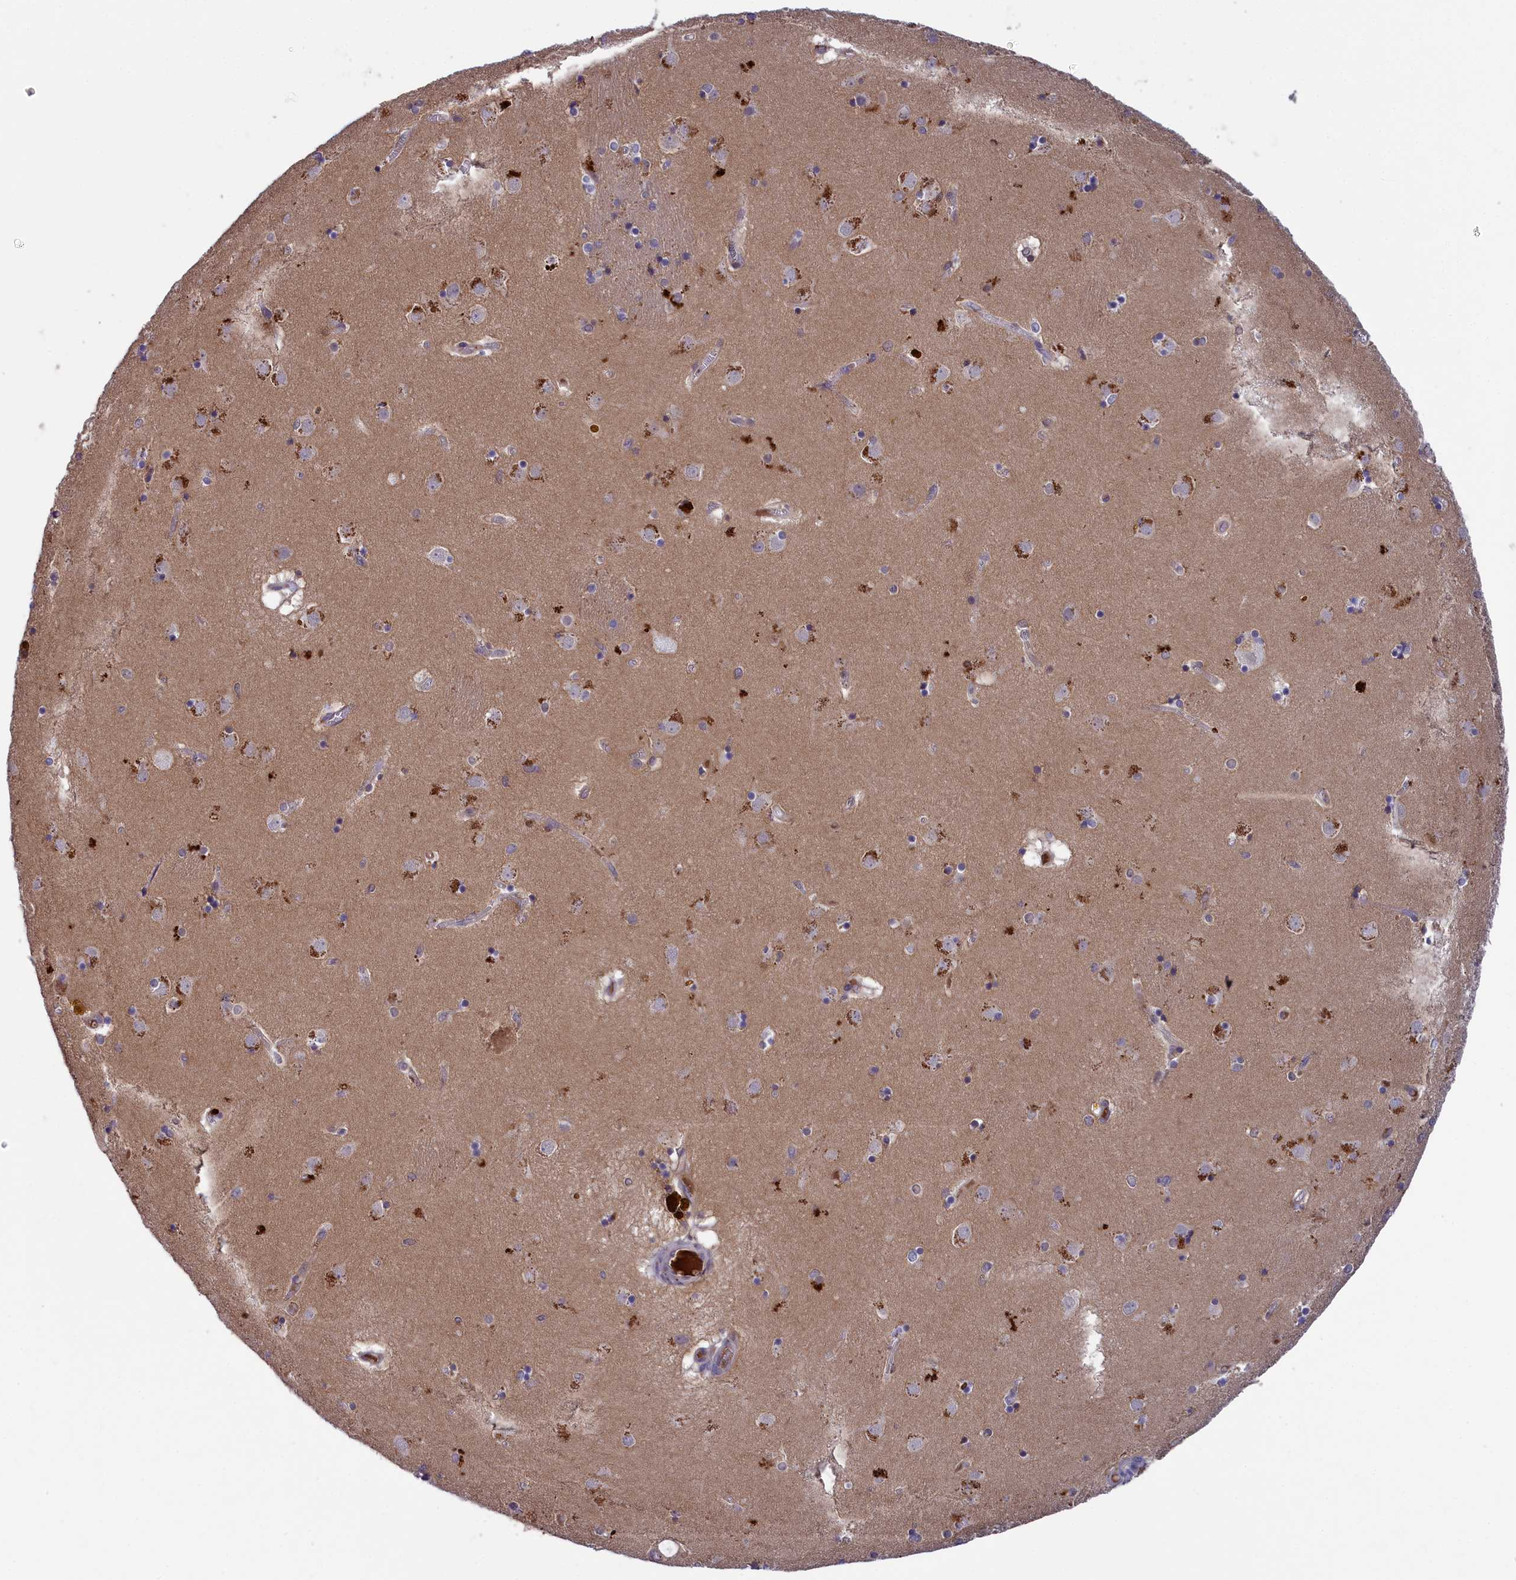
{"staining": {"intensity": "negative", "quantity": "none", "location": "none"}, "tissue": "caudate", "cell_type": "Glial cells", "image_type": "normal", "snomed": [{"axis": "morphology", "description": "Normal tissue, NOS"}, {"axis": "topography", "description": "Lateral ventricle wall"}], "caption": "Glial cells show no significant protein positivity in normal caudate. Nuclei are stained in blue.", "gene": "STYX", "patient": {"sex": "male", "age": 70}}